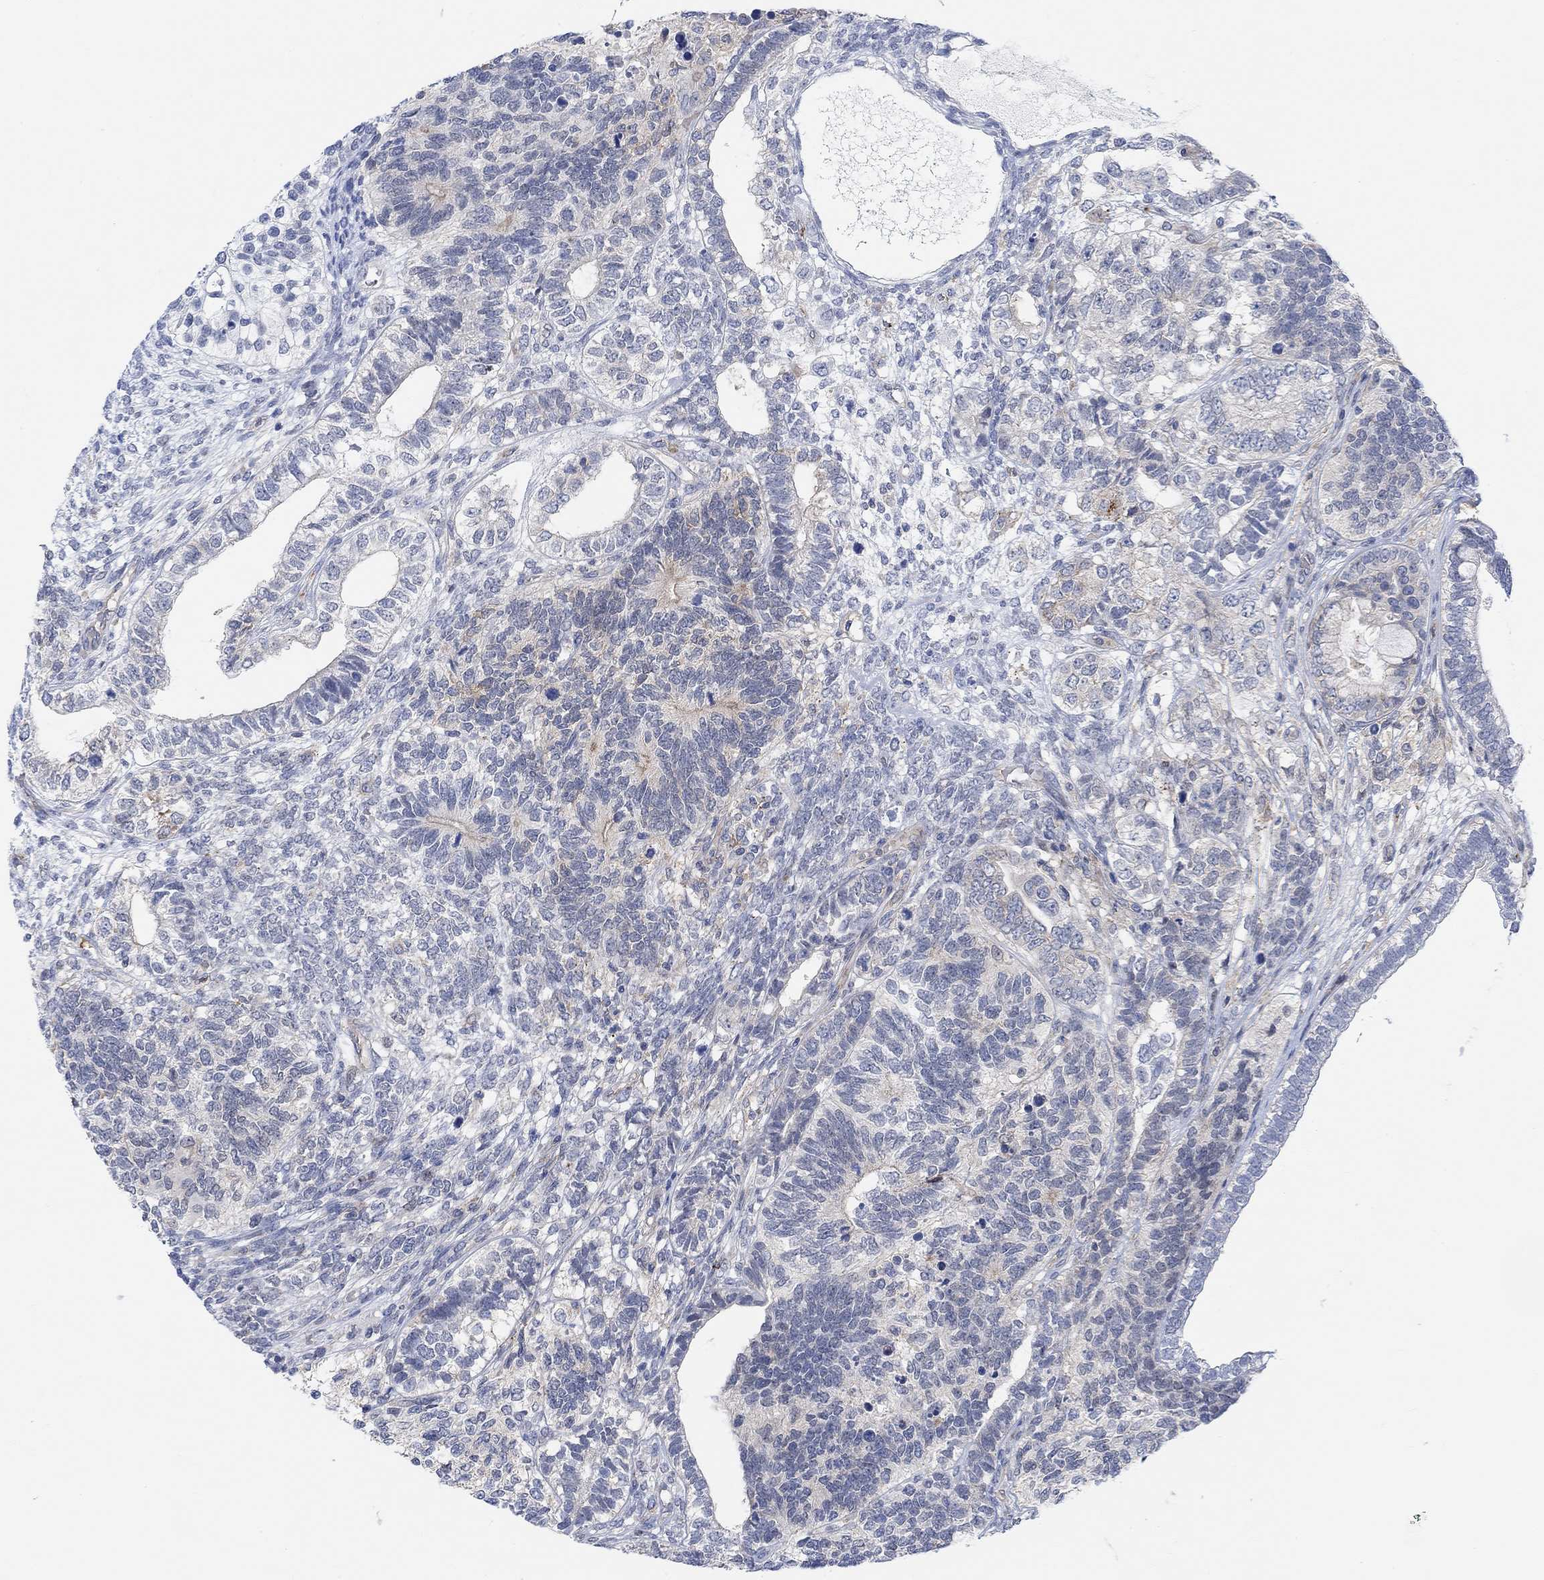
{"staining": {"intensity": "weak", "quantity": "25%-75%", "location": "cytoplasmic/membranous"}, "tissue": "testis cancer", "cell_type": "Tumor cells", "image_type": "cancer", "snomed": [{"axis": "morphology", "description": "Seminoma, NOS"}, {"axis": "morphology", "description": "Carcinoma, Embryonal, NOS"}, {"axis": "topography", "description": "Testis"}], "caption": "This histopathology image demonstrates immunohistochemistry staining of human testis cancer, with low weak cytoplasmic/membranous expression in approximately 25%-75% of tumor cells.", "gene": "PMFBP1", "patient": {"sex": "male", "age": 41}}